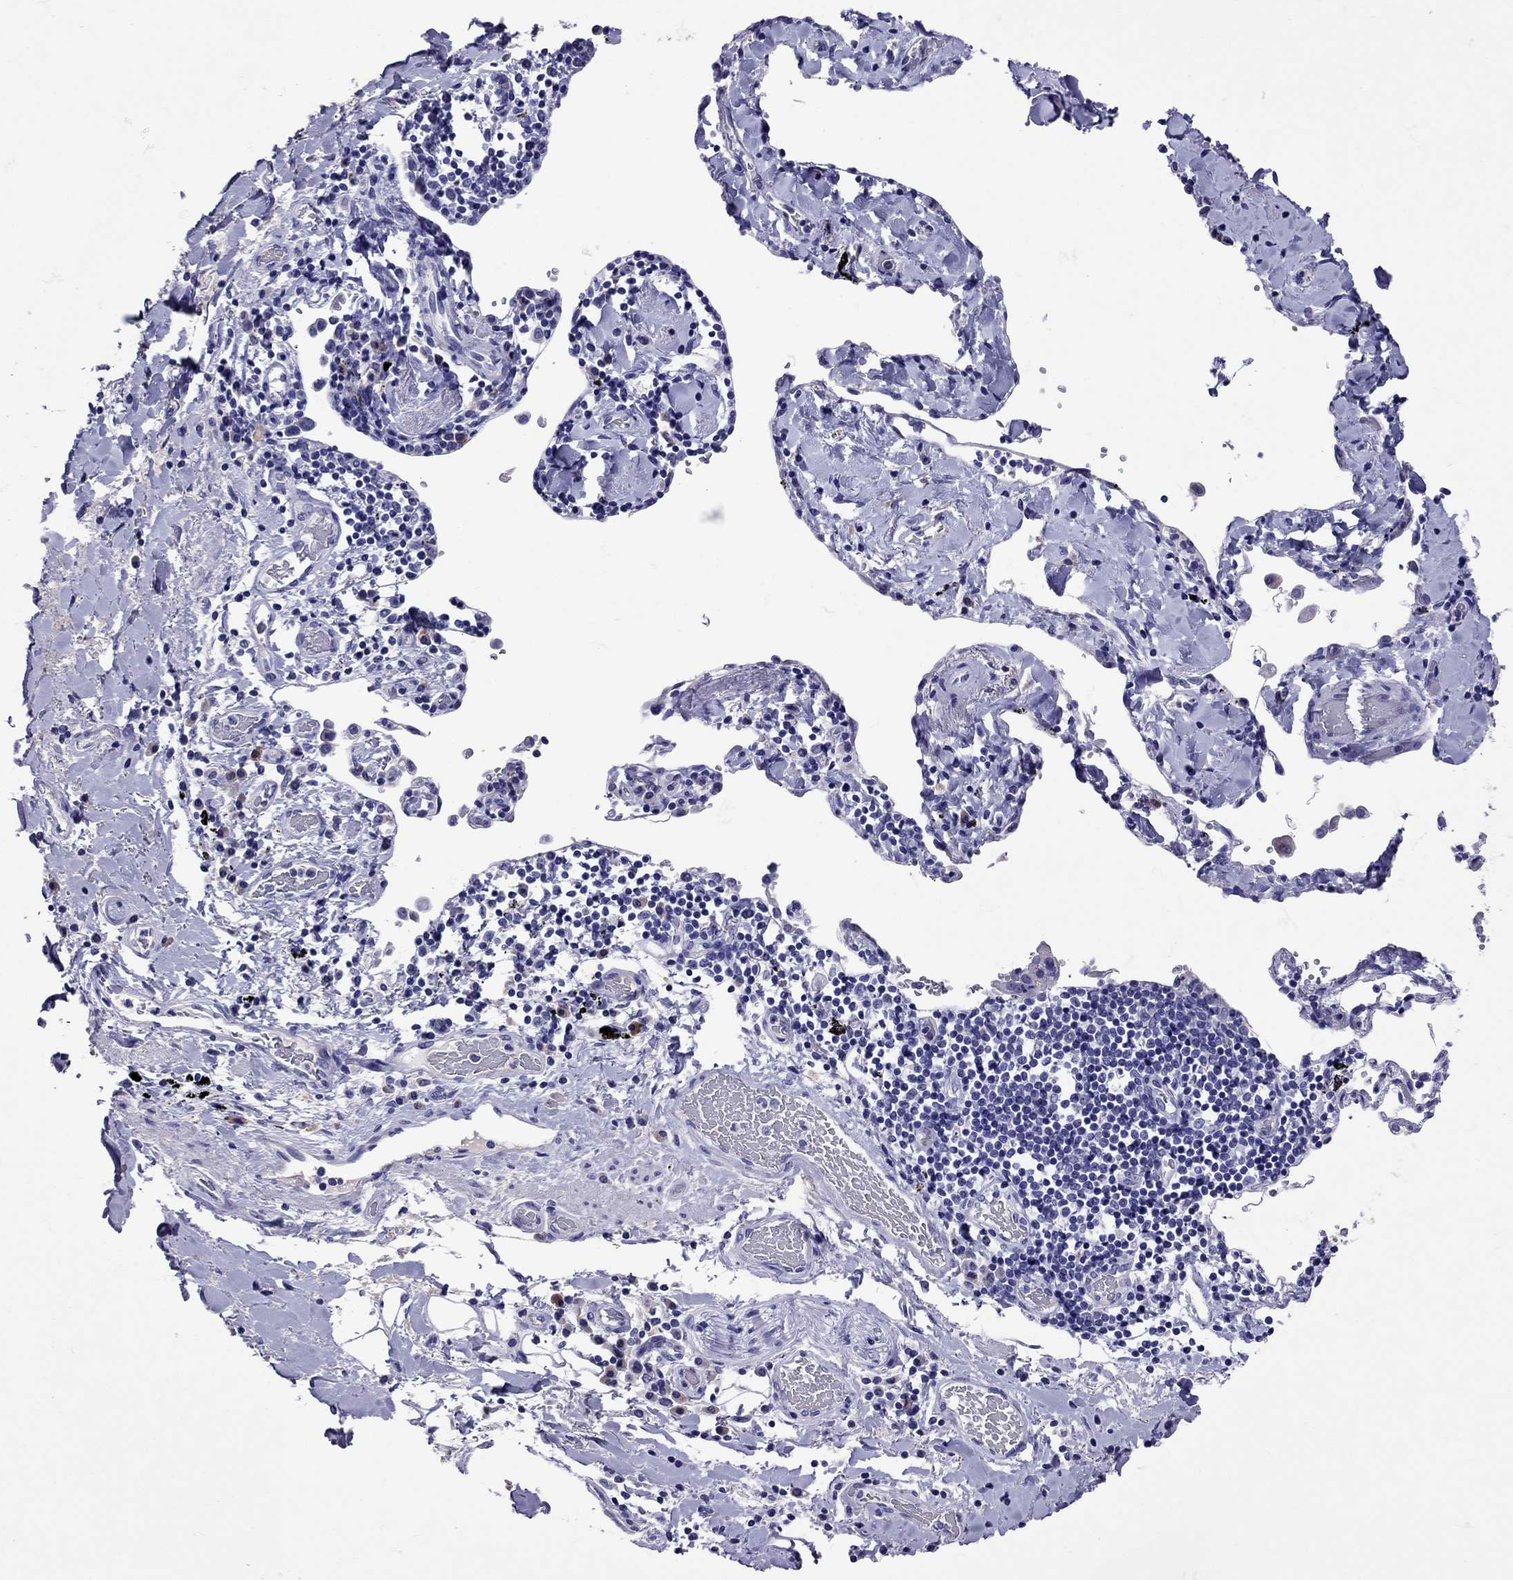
{"staining": {"intensity": "negative", "quantity": "none", "location": "none"}, "tissue": "lung cancer", "cell_type": "Tumor cells", "image_type": "cancer", "snomed": [{"axis": "morphology", "description": "Squamous cell carcinoma, NOS"}, {"axis": "topography", "description": "Lung"}], "caption": "The histopathology image shows no staining of tumor cells in squamous cell carcinoma (lung).", "gene": "TBR1", "patient": {"sex": "male", "age": 57}}